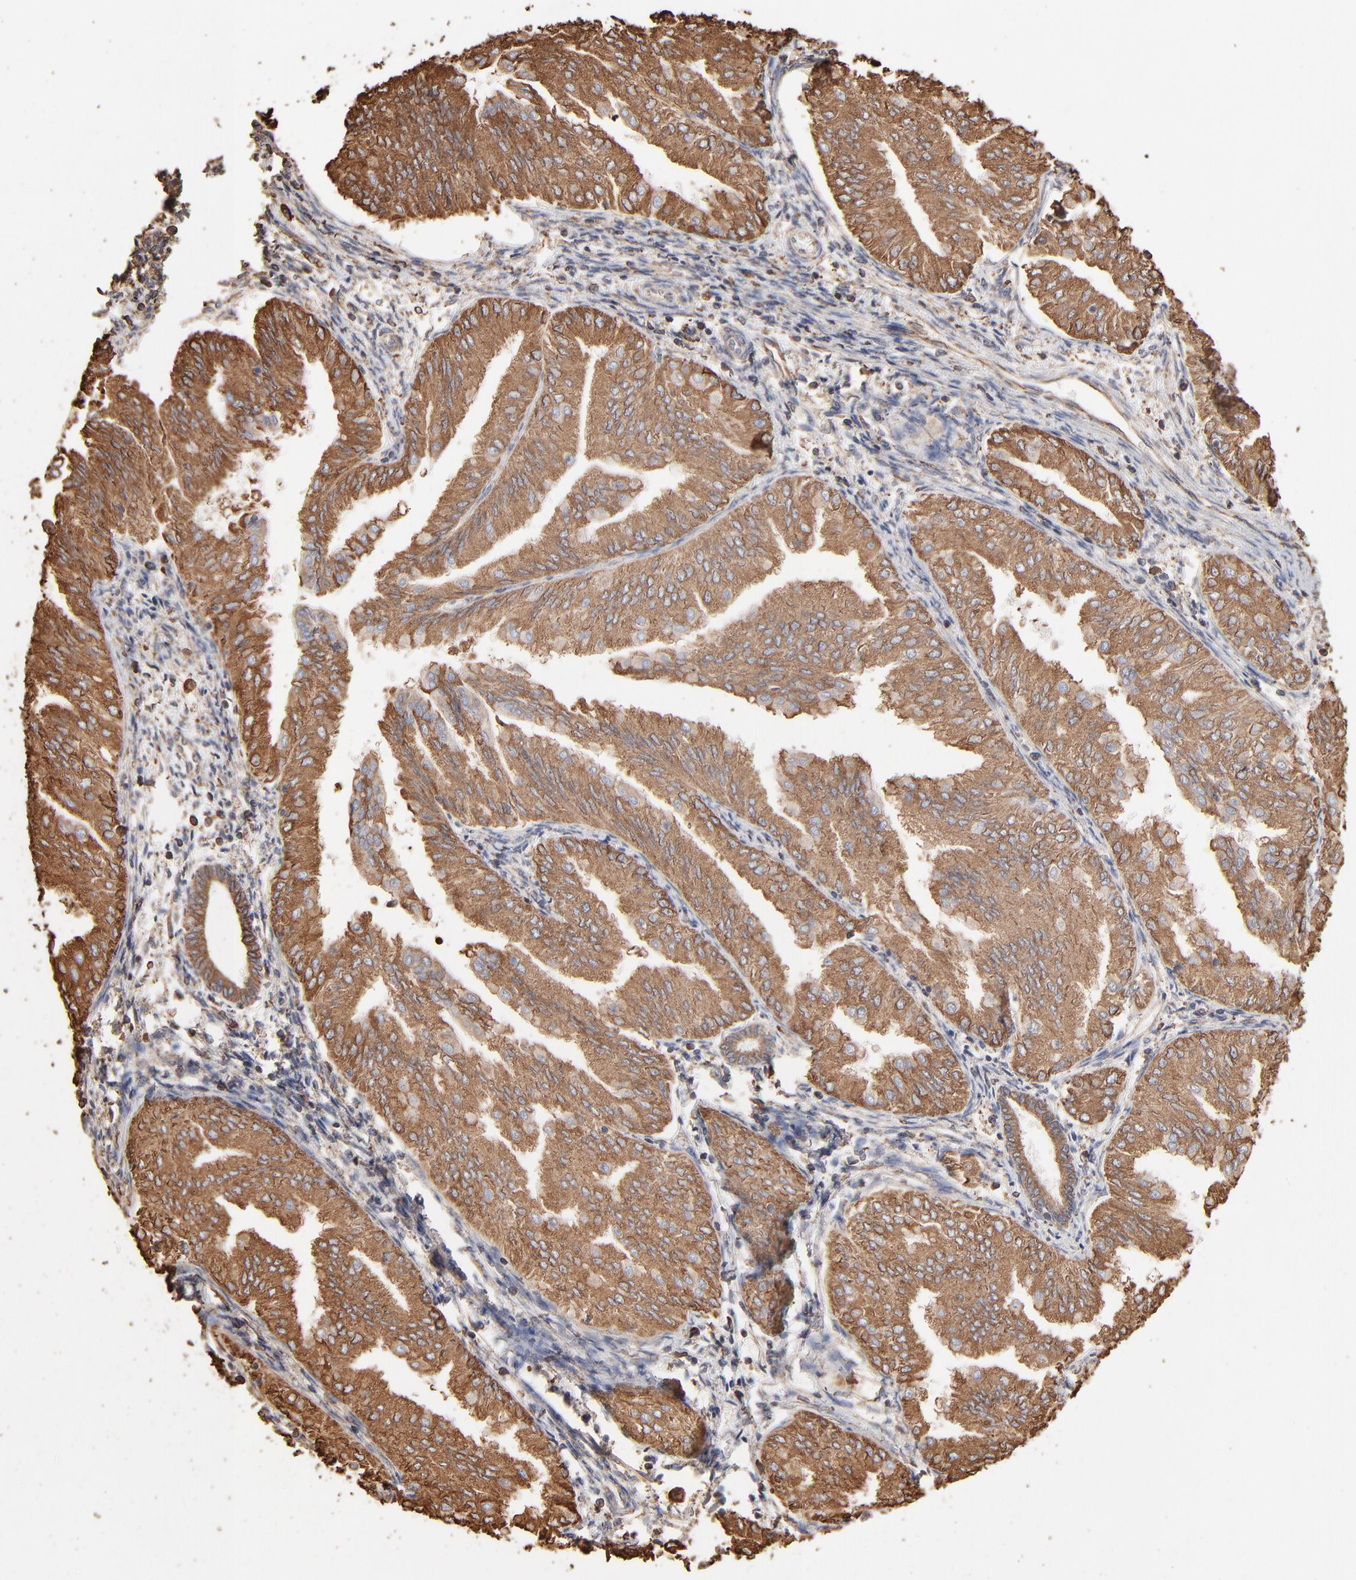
{"staining": {"intensity": "moderate", "quantity": ">75%", "location": "cytoplasmic/membranous"}, "tissue": "endometrial cancer", "cell_type": "Tumor cells", "image_type": "cancer", "snomed": [{"axis": "morphology", "description": "Adenocarcinoma, NOS"}, {"axis": "topography", "description": "Endometrium"}], "caption": "Human adenocarcinoma (endometrial) stained for a protein (brown) reveals moderate cytoplasmic/membranous positive staining in about >75% of tumor cells.", "gene": "PDIA3", "patient": {"sex": "female", "age": 53}}